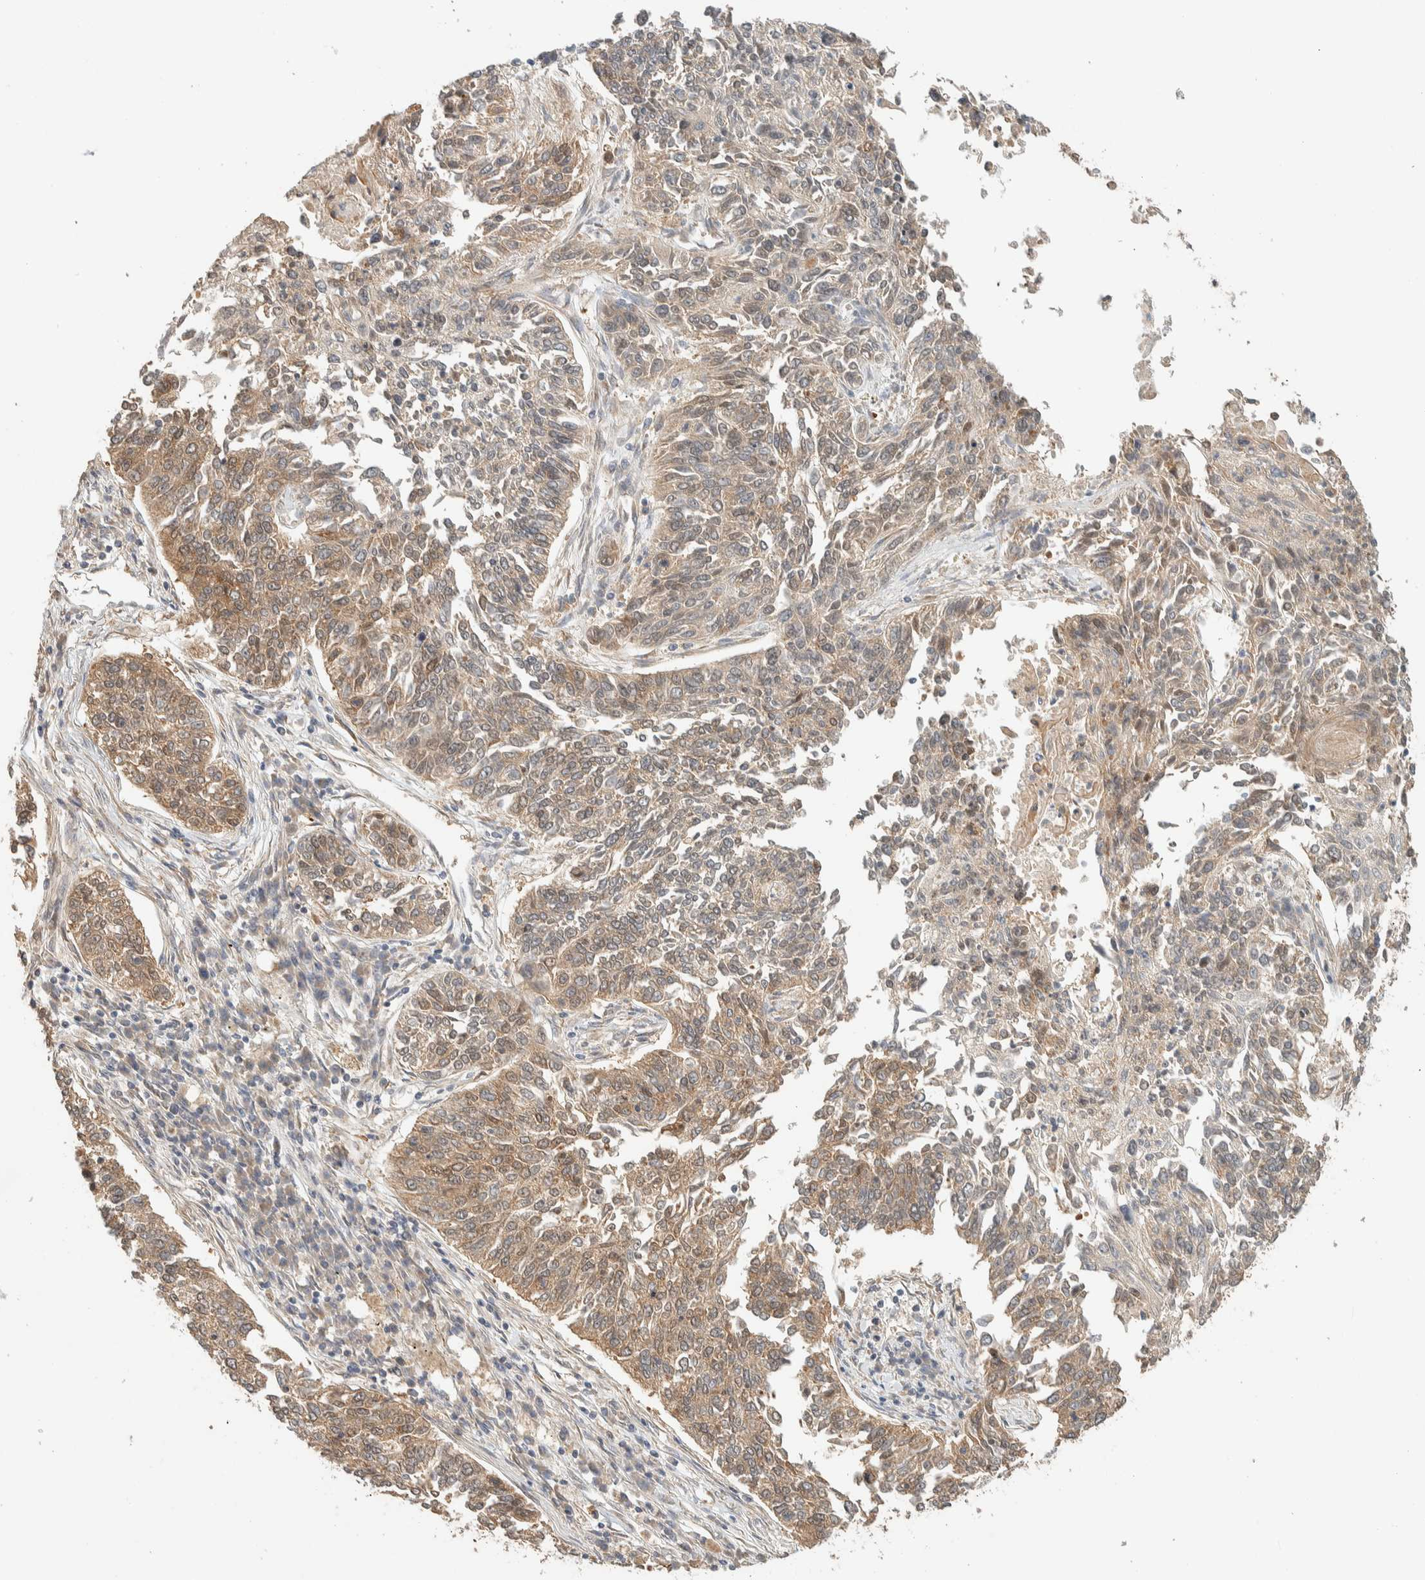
{"staining": {"intensity": "moderate", "quantity": ">75%", "location": "cytoplasmic/membranous"}, "tissue": "lung cancer", "cell_type": "Tumor cells", "image_type": "cancer", "snomed": [{"axis": "morphology", "description": "Normal tissue, NOS"}, {"axis": "morphology", "description": "Squamous cell carcinoma, NOS"}, {"axis": "topography", "description": "Cartilage tissue"}, {"axis": "topography", "description": "Bronchus"}, {"axis": "topography", "description": "Lung"}], "caption": "The immunohistochemical stain labels moderate cytoplasmic/membranous staining in tumor cells of lung cancer tissue.", "gene": "ADSS2", "patient": {"sex": "female", "age": 49}}